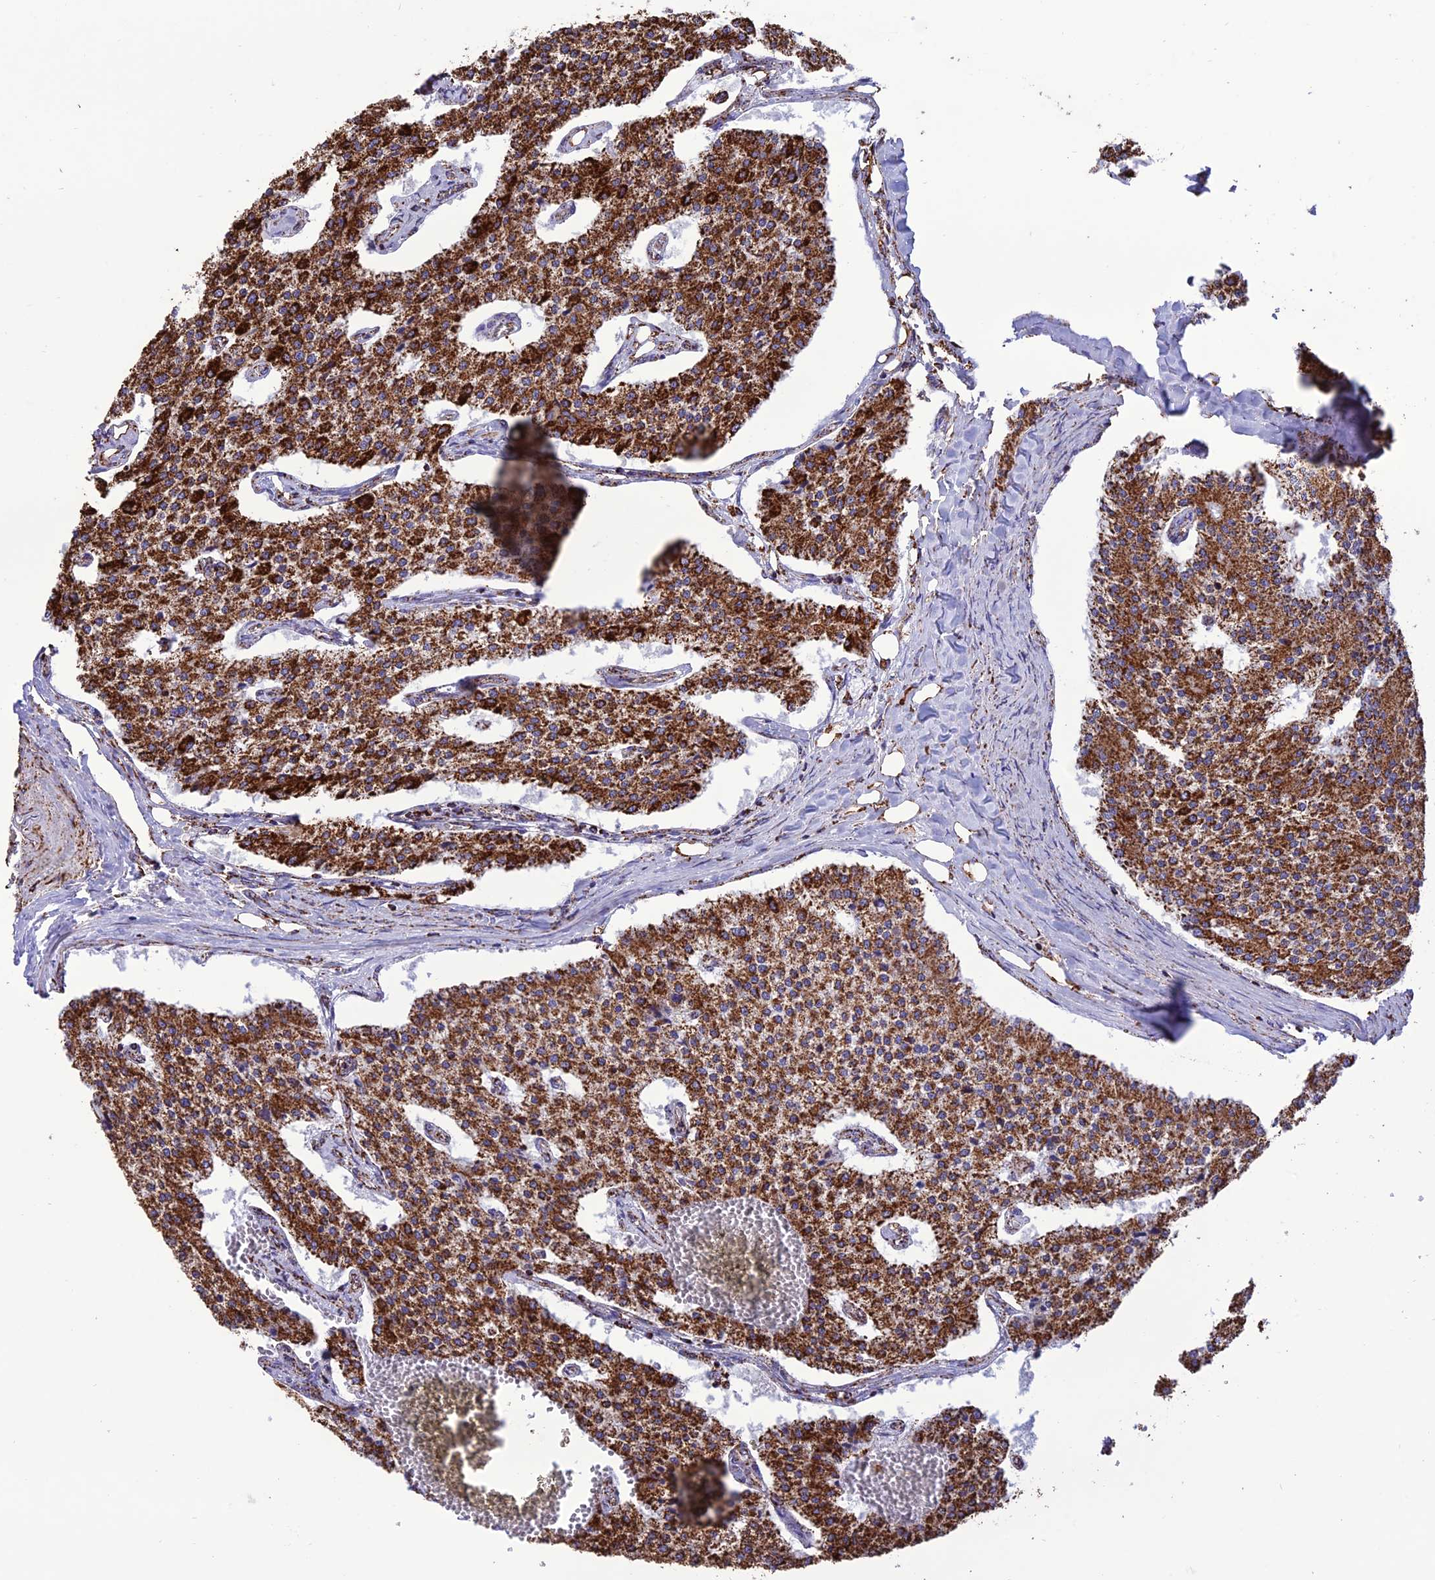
{"staining": {"intensity": "strong", "quantity": ">75%", "location": "cytoplasmic/membranous"}, "tissue": "carcinoid", "cell_type": "Tumor cells", "image_type": "cancer", "snomed": [{"axis": "morphology", "description": "Carcinoid, malignant, NOS"}, {"axis": "topography", "description": "Colon"}], "caption": "IHC (DAB) staining of human carcinoid (malignant) exhibits strong cytoplasmic/membranous protein staining in approximately >75% of tumor cells.", "gene": "NDUFAF1", "patient": {"sex": "female", "age": 52}}